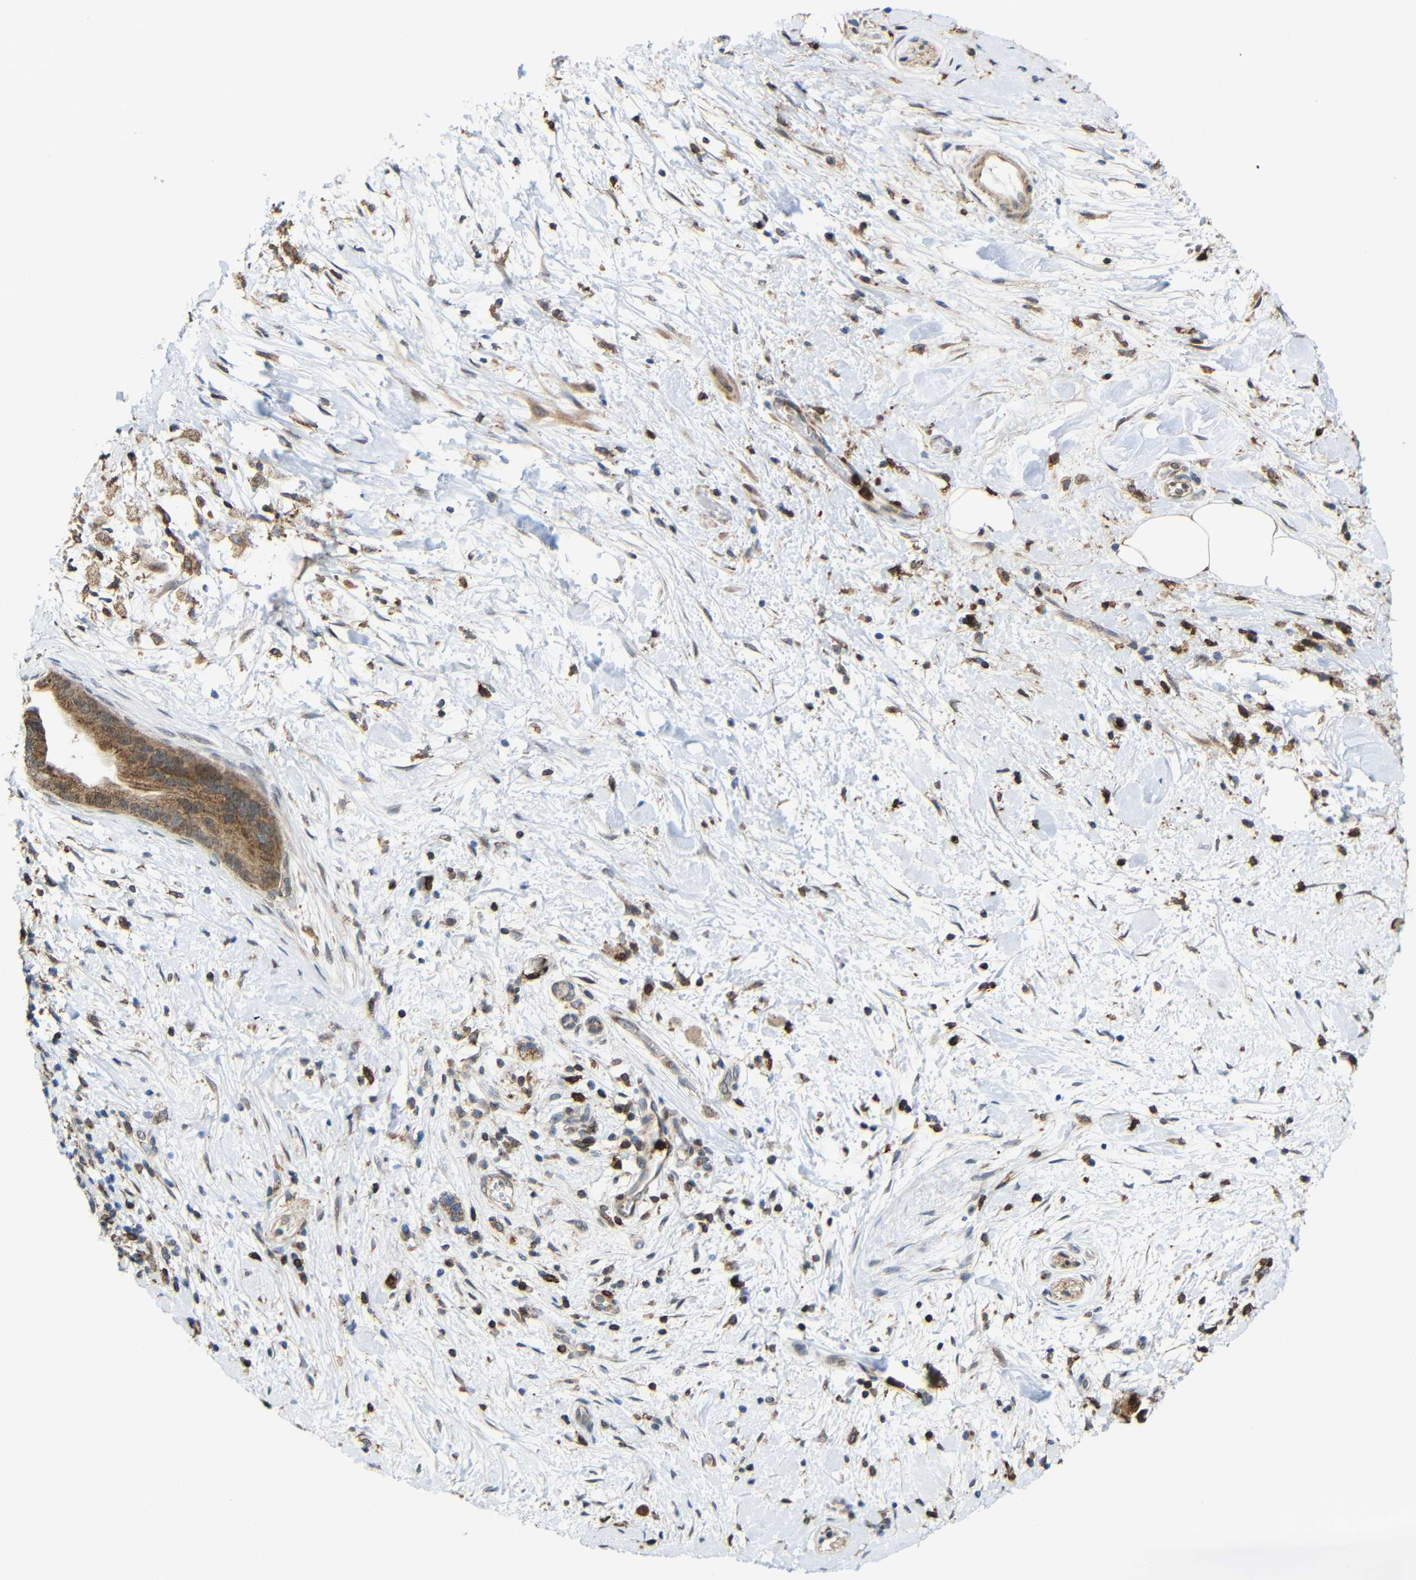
{"staining": {"intensity": "moderate", "quantity": ">75%", "location": "cytoplasmic/membranous"}, "tissue": "pancreatic cancer", "cell_type": "Tumor cells", "image_type": "cancer", "snomed": [{"axis": "morphology", "description": "Adenocarcinoma, NOS"}, {"axis": "topography", "description": "Pancreas"}], "caption": "Protein analysis of pancreatic cancer tissue demonstrates moderate cytoplasmic/membranous expression in about >75% of tumor cells.", "gene": "C1GALT1", "patient": {"sex": "male", "age": 55}}